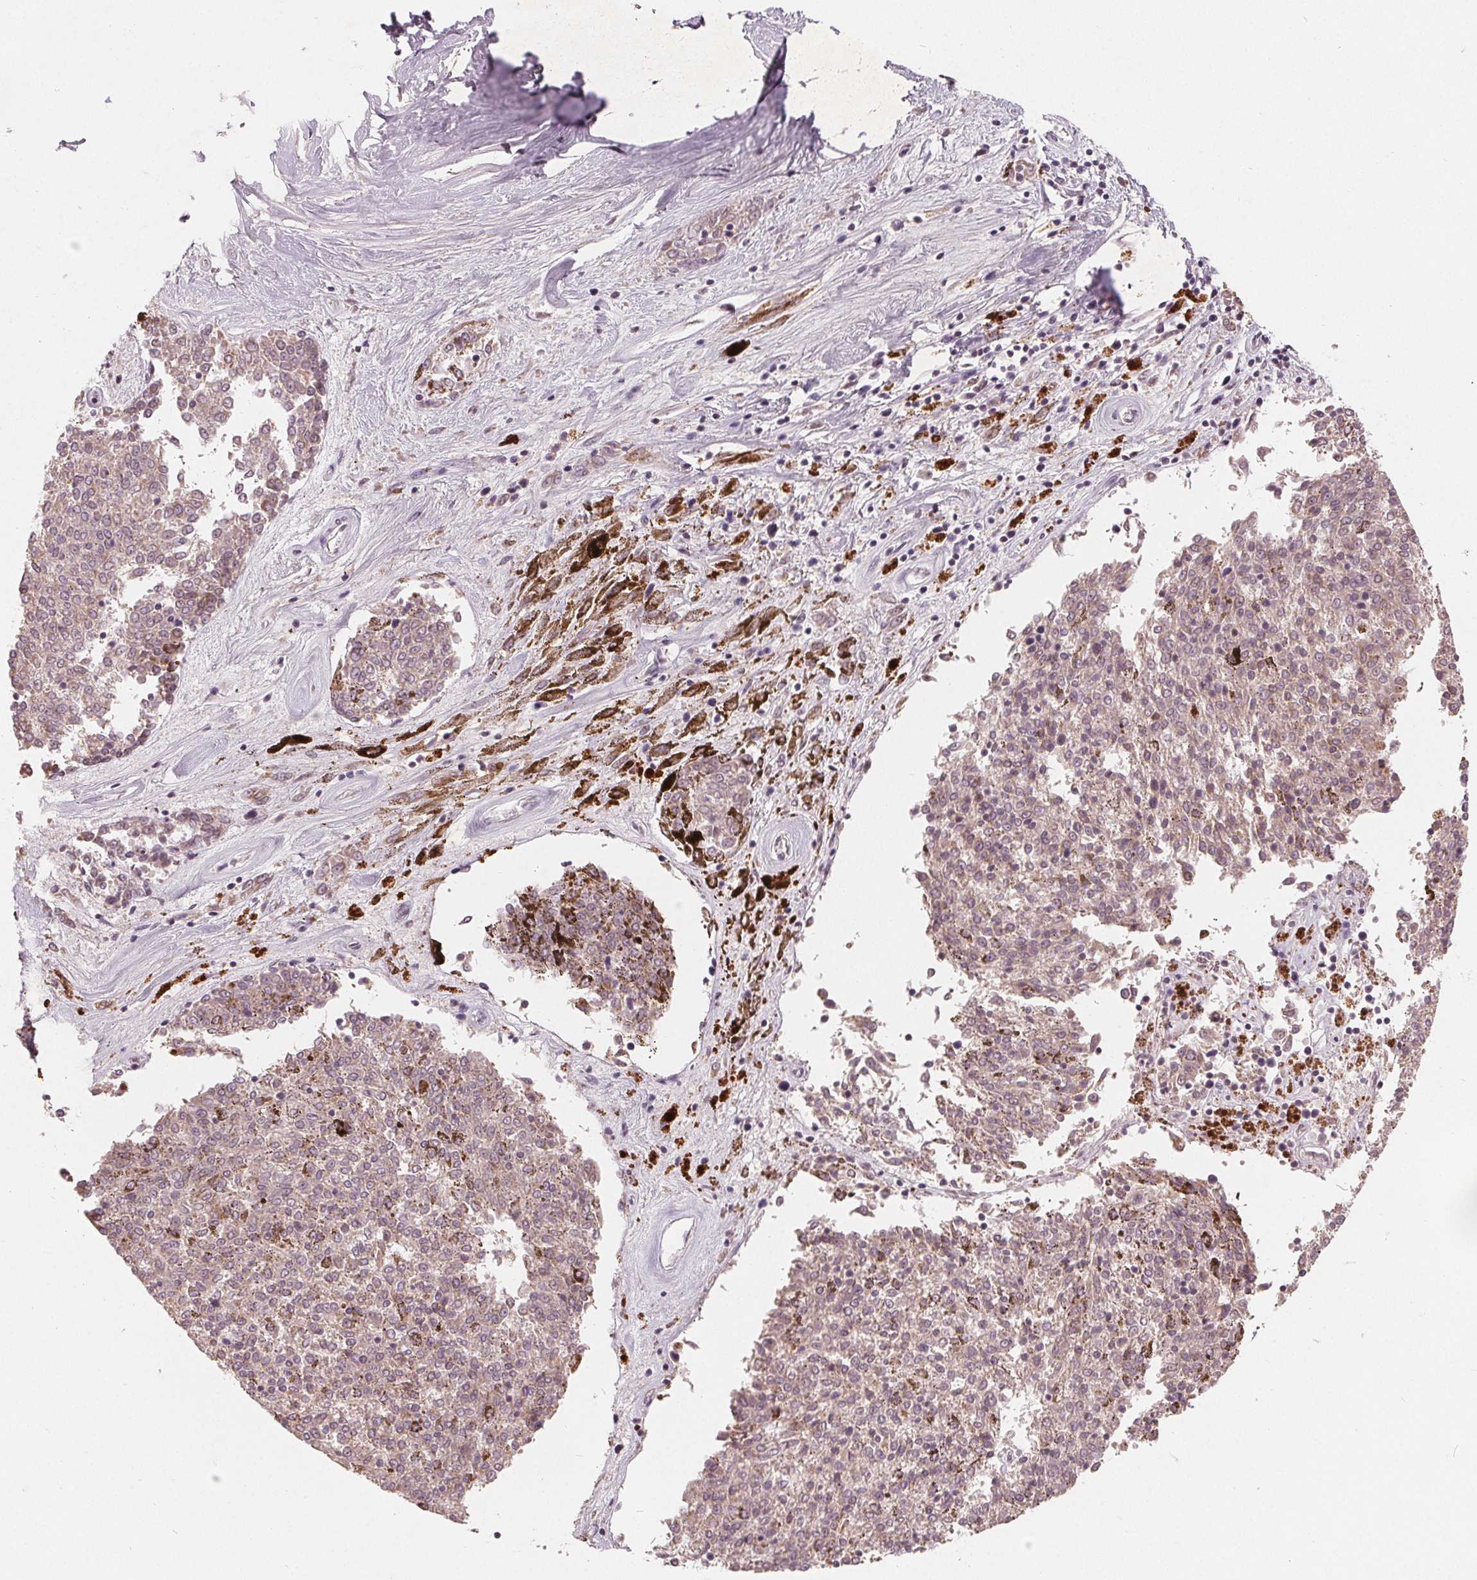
{"staining": {"intensity": "negative", "quantity": "none", "location": "none"}, "tissue": "melanoma", "cell_type": "Tumor cells", "image_type": "cancer", "snomed": [{"axis": "morphology", "description": "Malignant melanoma, NOS"}, {"axis": "topography", "description": "Skin"}], "caption": "Immunohistochemistry micrograph of melanoma stained for a protein (brown), which shows no positivity in tumor cells.", "gene": "TRIM60", "patient": {"sex": "female", "age": 72}}